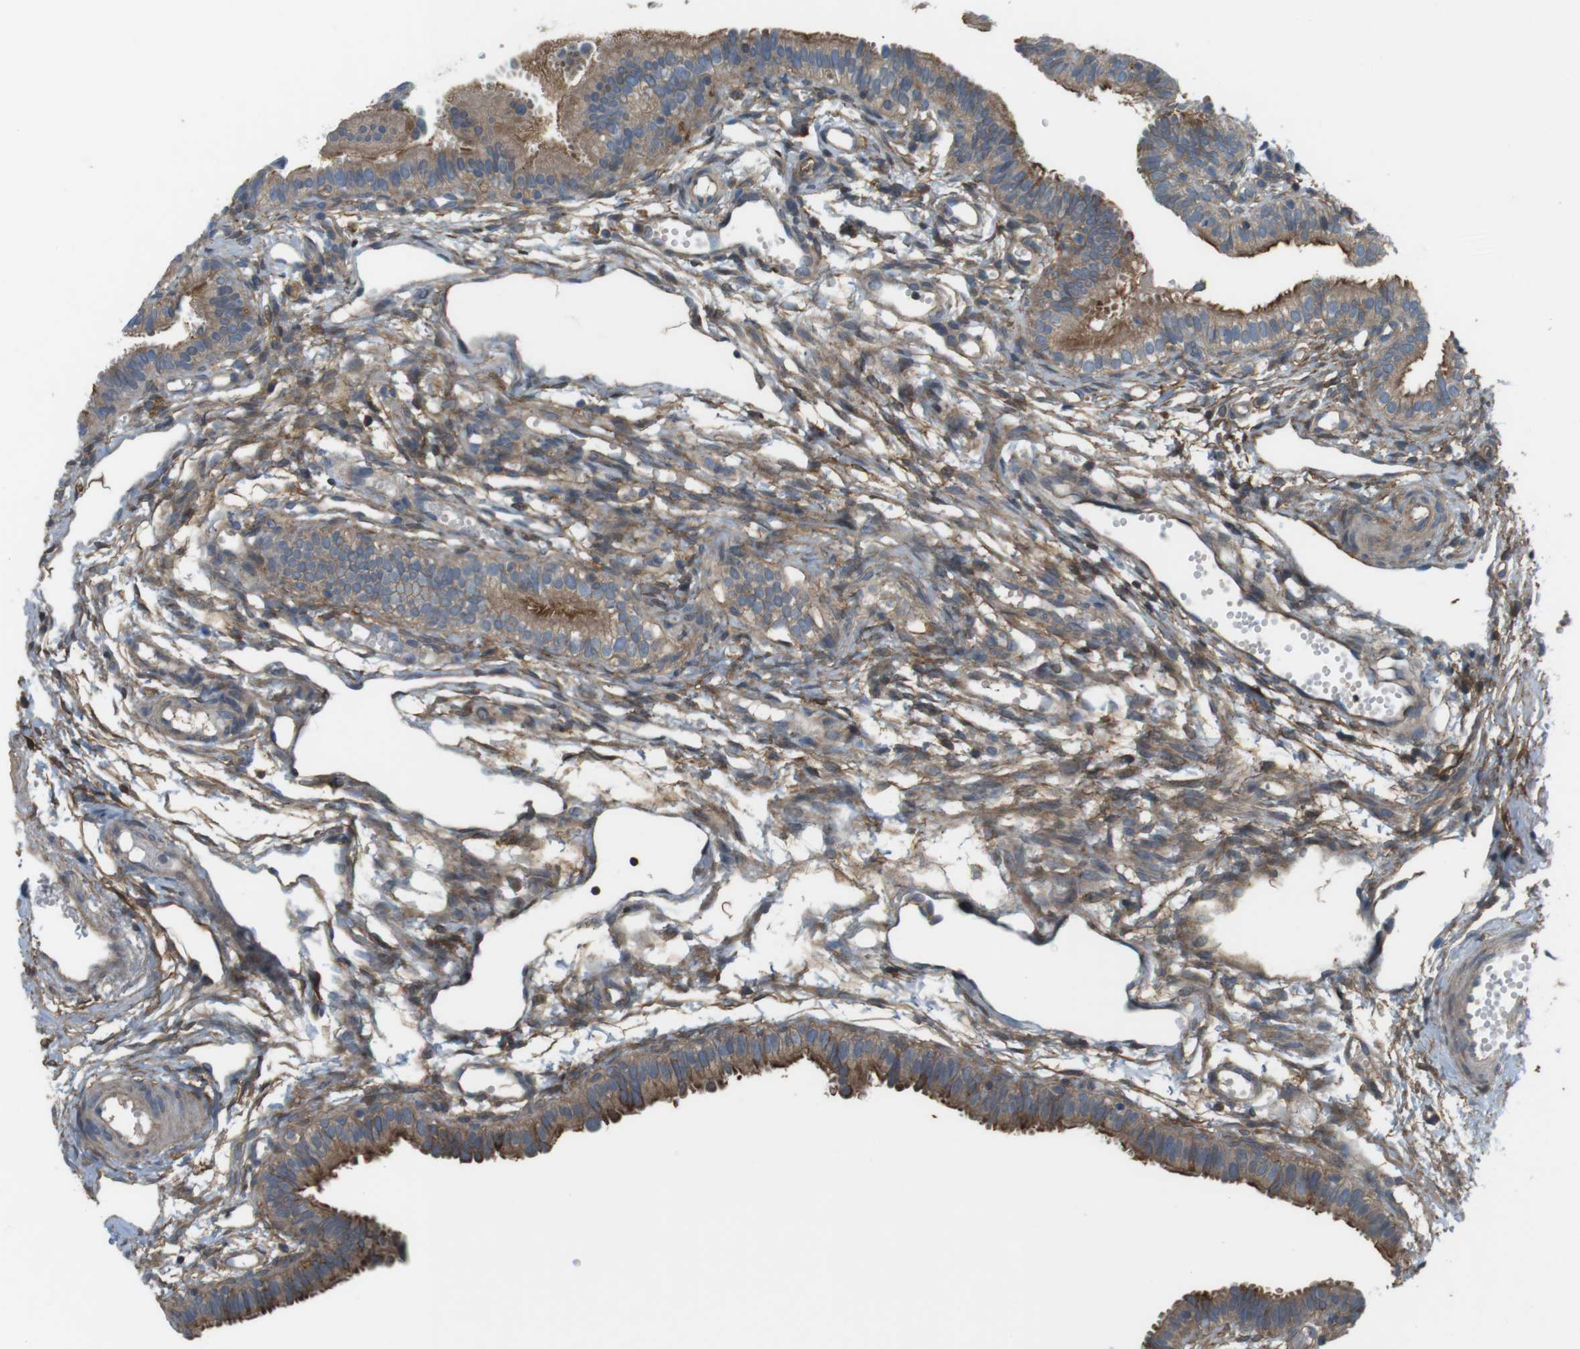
{"staining": {"intensity": "moderate", "quantity": ">75%", "location": "cytoplasmic/membranous"}, "tissue": "fallopian tube", "cell_type": "Glandular cells", "image_type": "normal", "snomed": [{"axis": "morphology", "description": "Normal tissue, NOS"}, {"axis": "topography", "description": "Fallopian tube"}, {"axis": "topography", "description": "Placenta"}], "caption": "Protein staining of benign fallopian tube displays moderate cytoplasmic/membranous staining in approximately >75% of glandular cells.", "gene": "DDAH2", "patient": {"sex": "female", "age": 34}}